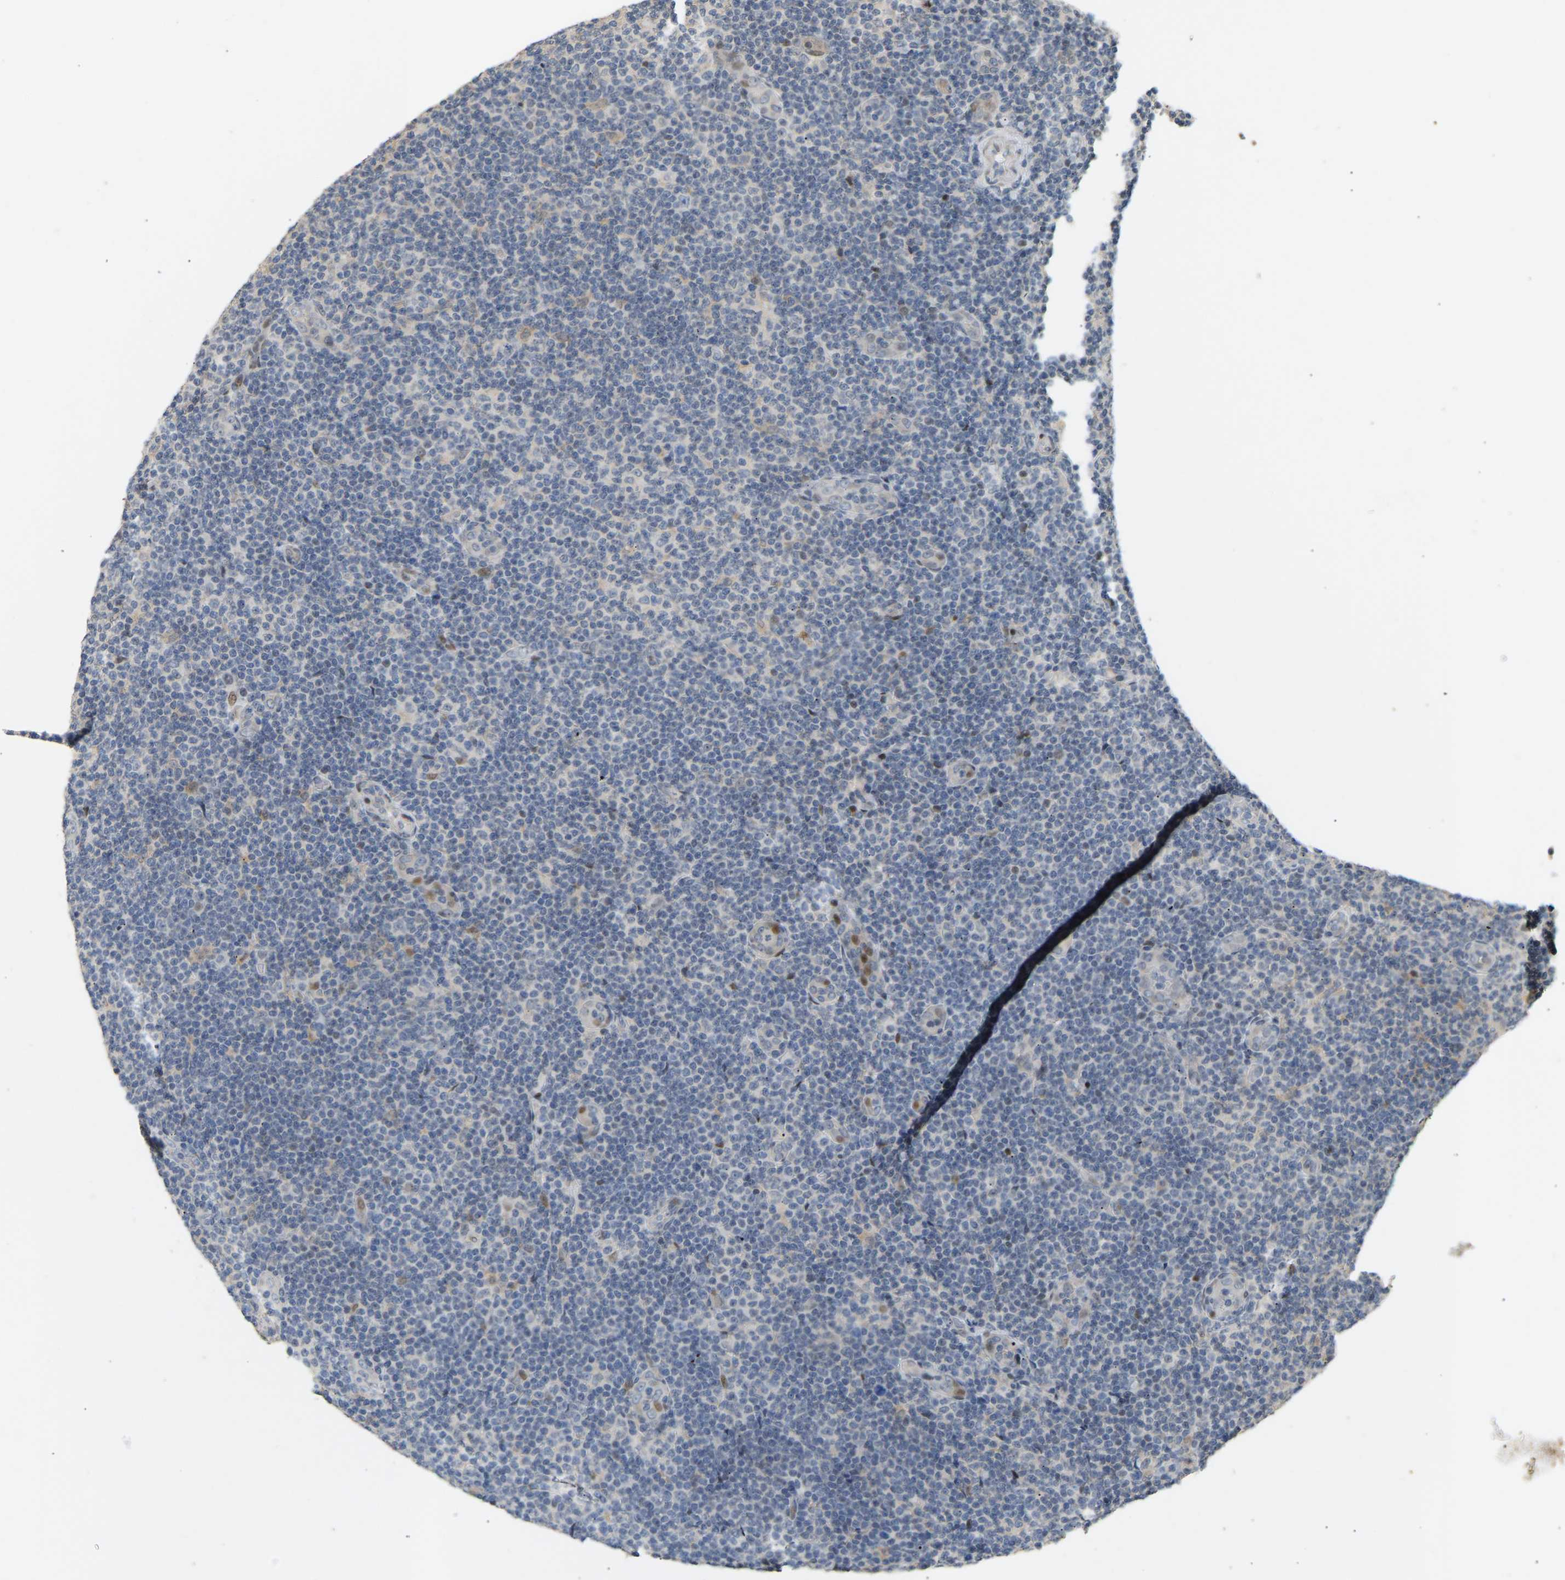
{"staining": {"intensity": "negative", "quantity": "none", "location": "none"}, "tissue": "lymphoma", "cell_type": "Tumor cells", "image_type": "cancer", "snomed": [{"axis": "morphology", "description": "Malignant lymphoma, non-Hodgkin's type, Low grade"}, {"axis": "topography", "description": "Lymph node"}], "caption": "Protein analysis of low-grade malignant lymphoma, non-Hodgkin's type displays no significant expression in tumor cells.", "gene": "PTPN4", "patient": {"sex": "male", "age": 83}}